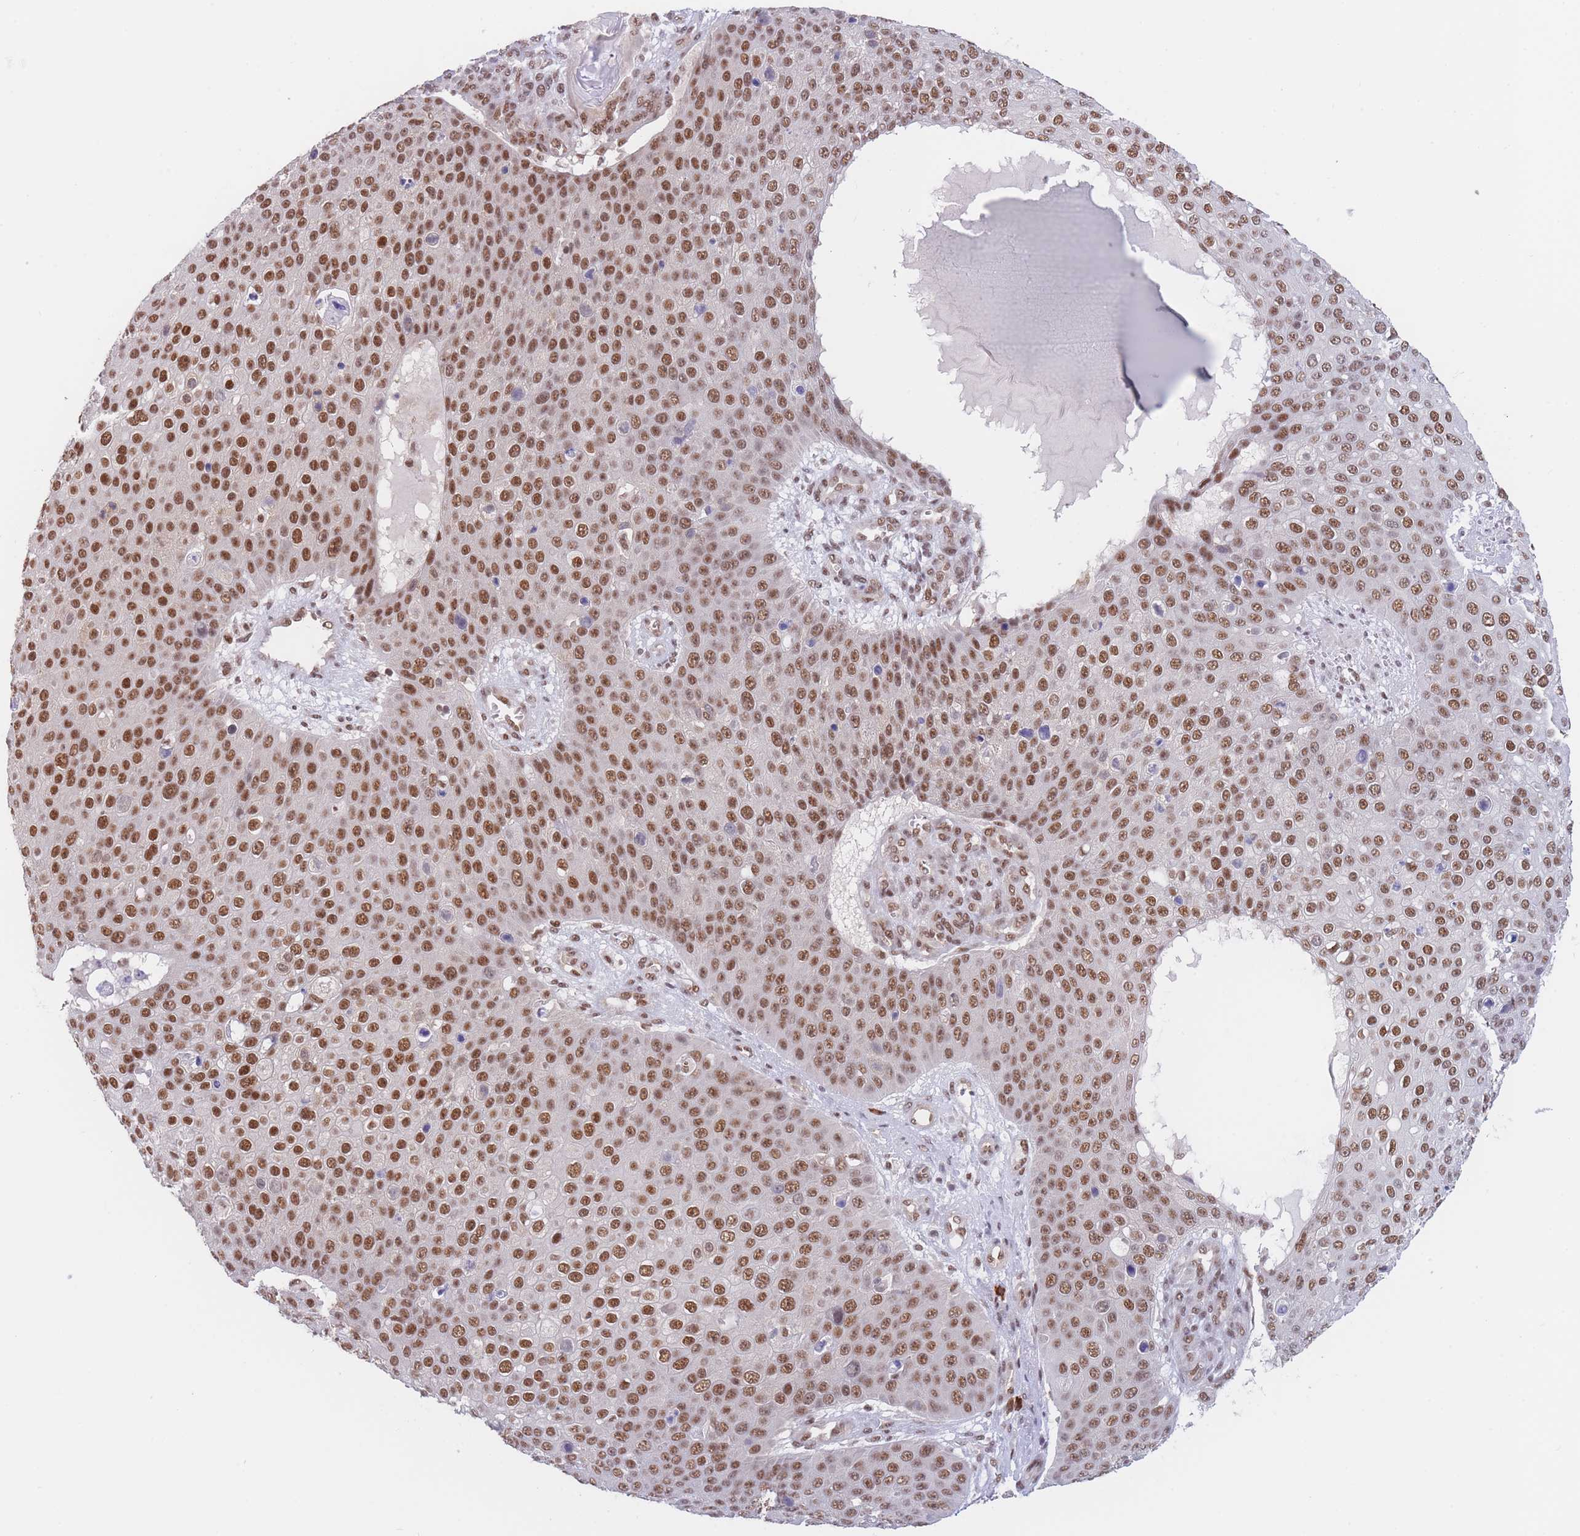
{"staining": {"intensity": "moderate", "quantity": ">75%", "location": "nuclear"}, "tissue": "skin cancer", "cell_type": "Tumor cells", "image_type": "cancer", "snomed": [{"axis": "morphology", "description": "Squamous cell carcinoma, NOS"}, {"axis": "topography", "description": "Skin"}], "caption": "Tumor cells exhibit moderate nuclear staining in approximately >75% of cells in skin cancer. (IHC, brightfield microscopy, high magnification).", "gene": "SMAD9", "patient": {"sex": "male", "age": 71}}